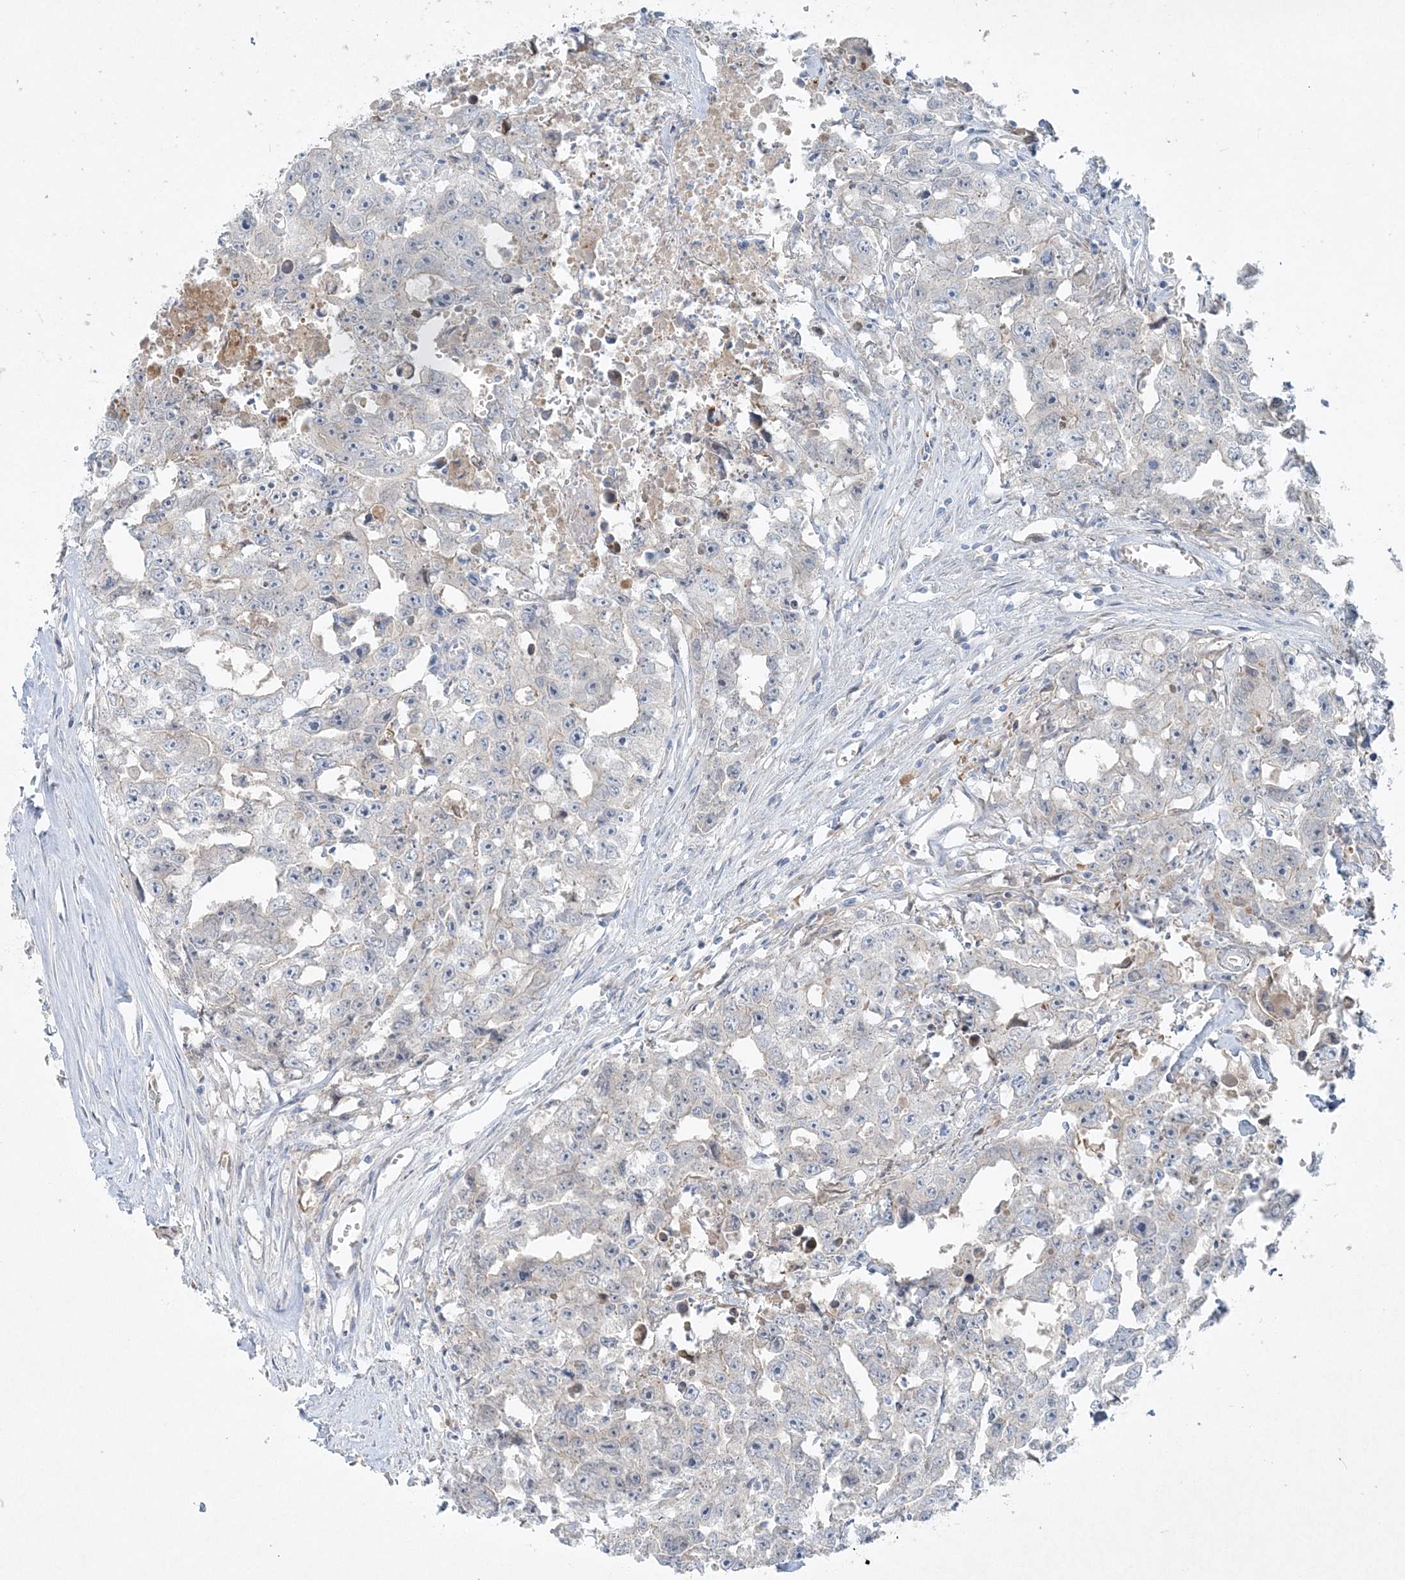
{"staining": {"intensity": "weak", "quantity": "<25%", "location": "cytoplasmic/membranous"}, "tissue": "testis cancer", "cell_type": "Tumor cells", "image_type": "cancer", "snomed": [{"axis": "morphology", "description": "Seminoma, NOS"}, {"axis": "morphology", "description": "Carcinoma, Embryonal, NOS"}, {"axis": "topography", "description": "Testis"}], "caption": "This is an IHC micrograph of testis embryonal carcinoma. There is no positivity in tumor cells.", "gene": "ATP11A", "patient": {"sex": "male", "age": 43}}